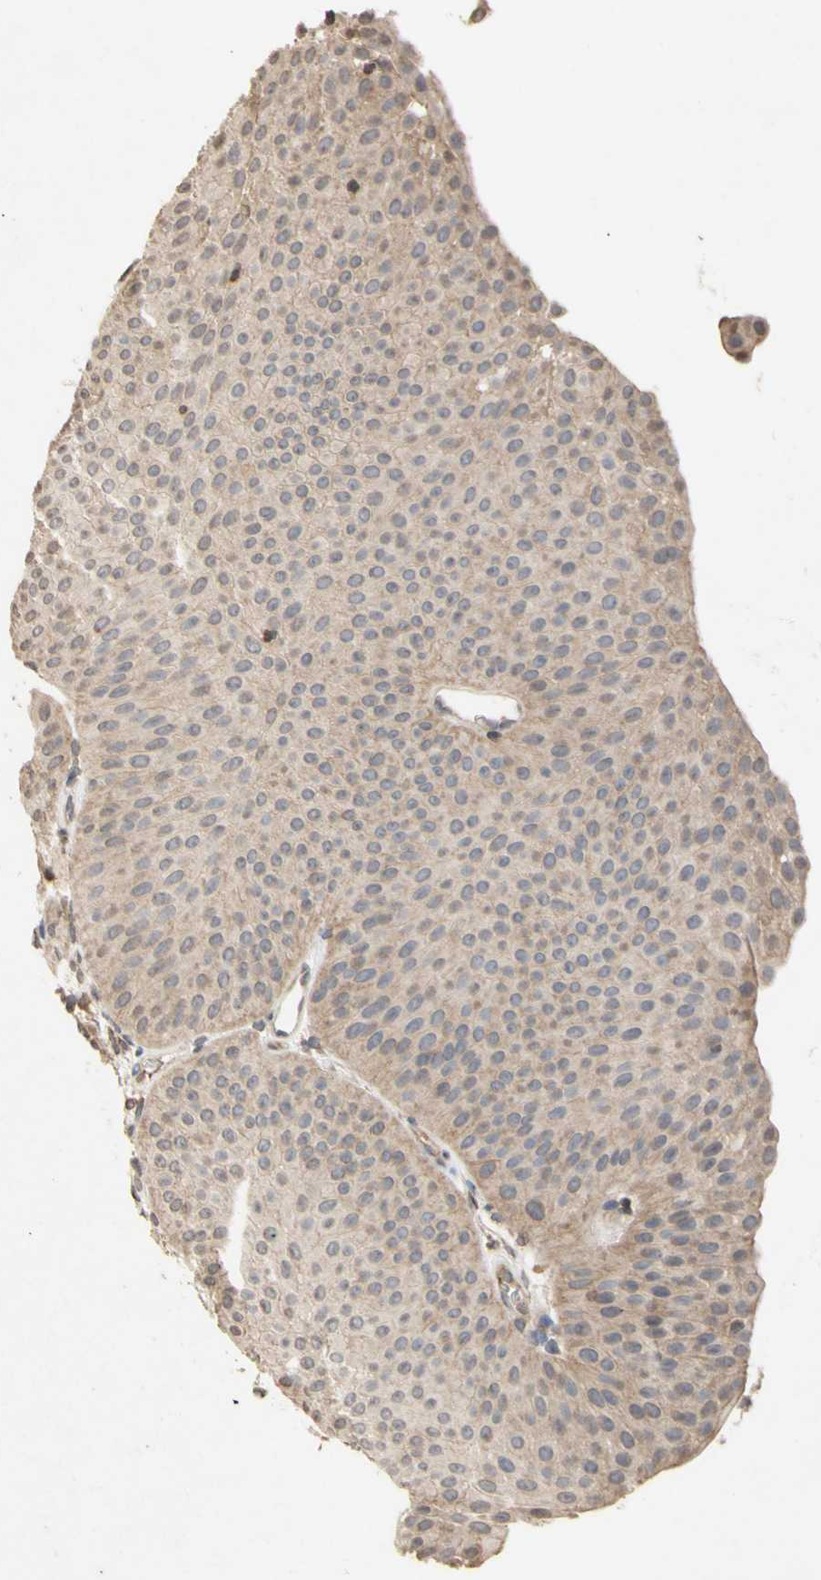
{"staining": {"intensity": "weak", "quantity": ">75%", "location": "cytoplasmic/membranous"}, "tissue": "urothelial cancer", "cell_type": "Tumor cells", "image_type": "cancer", "snomed": [{"axis": "morphology", "description": "Urothelial carcinoma, Low grade"}, {"axis": "topography", "description": "Urinary bladder"}], "caption": "High-power microscopy captured an immunohistochemistry (IHC) photomicrograph of urothelial carcinoma (low-grade), revealing weak cytoplasmic/membranous staining in approximately >75% of tumor cells.", "gene": "NECTIN3", "patient": {"sex": "female", "age": 60}}